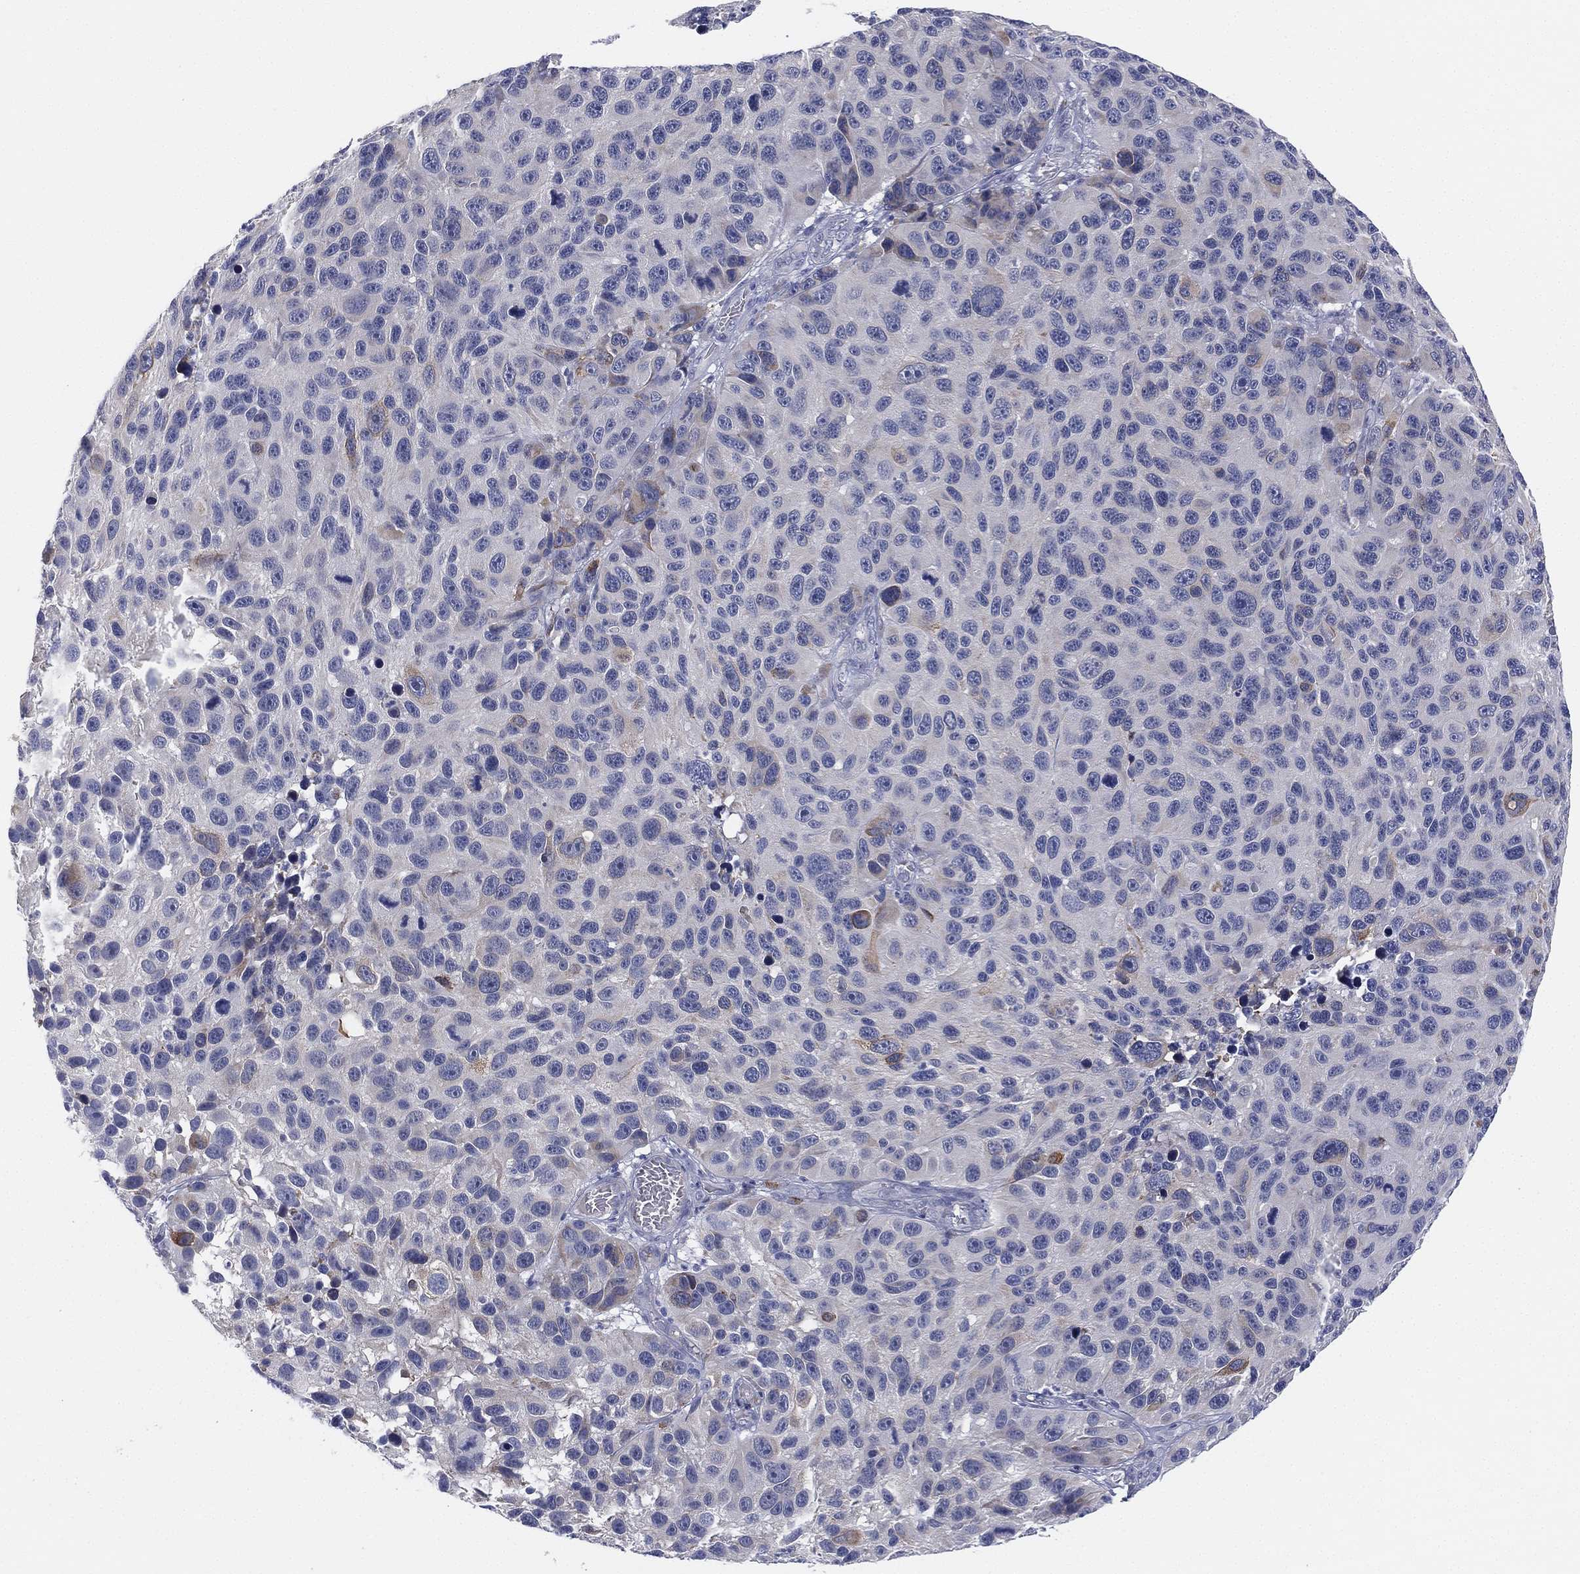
{"staining": {"intensity": "moderate", "quantity": "<25%", "location": "cytoplasmic/membranous"}, "tissue": "melanoma", "cell_type": "Tumor cells", "image_type": "cancer", "snomed": [{"axis": "morphology", "description": "Malignant melanoma, NOS"}, {"axis": "topography", "description": "Skin"}], "caption": "A brown stain highlights moderate cytoplasmic/membranous expression of a protein in melanoma tumor cells. (Brightfield microscopy of DAB IHC at high magnification).", "gene": "MLF1", "patient": {"sex": "male", "age": 53}}